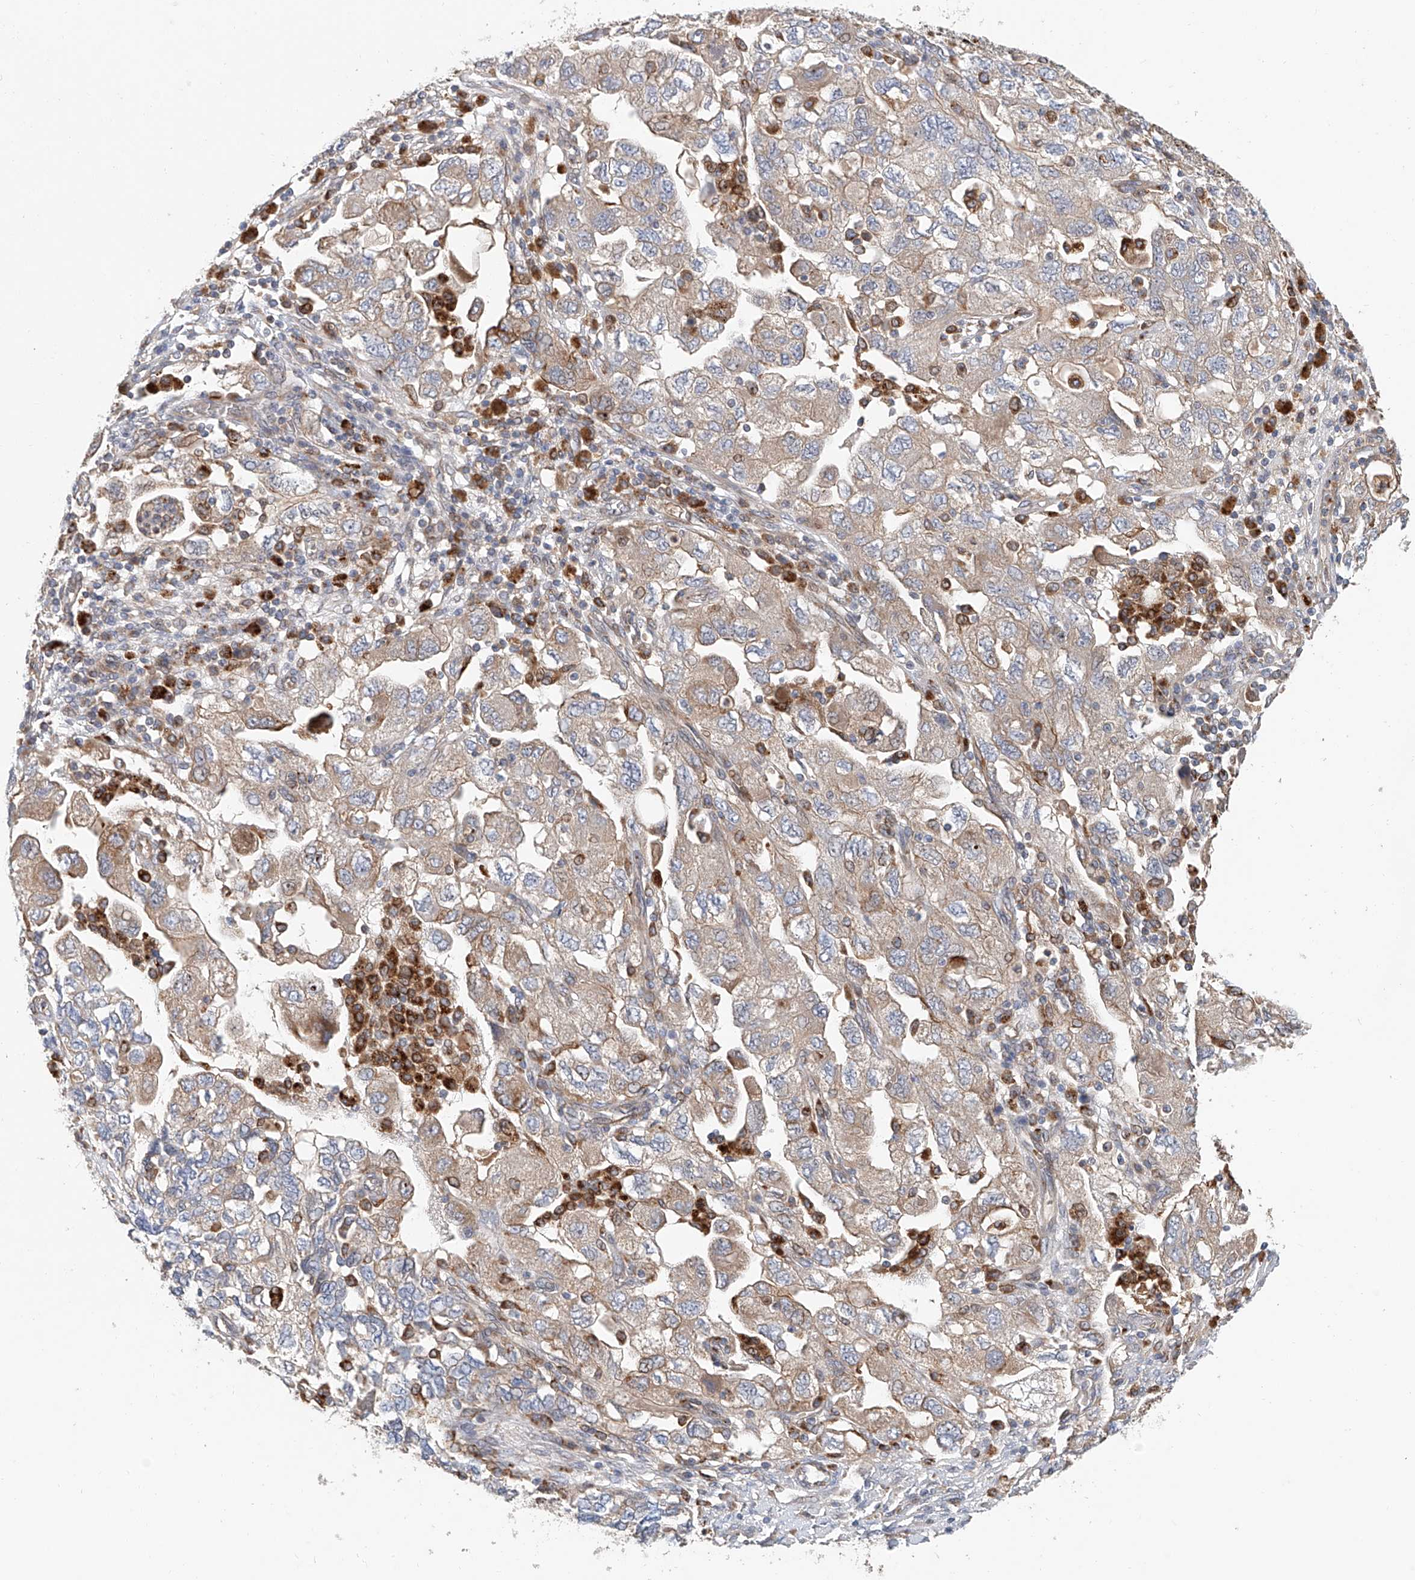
{"staining": {"intensity": "weak", "quantity": ">75%", "location": "cytoplasmic/membranous"}, "tissue": "ovarian cancer", "cell_type": "Tumor cells", "image_type": "cancer", "snomed": [{"axis": "morphology", "description": "Carcinoma, NOS"}, {"axis": "morphology", "description": "Cystadenocarcinoma, serous, NOS"}, {"axis": "topography", "description": "Ovary"}], "caption": "This histopathology image demonstrates immunohistochemistry (IHC) staining of serous cystadenocarcinoma (ovarian), with low weak cytoplasmic/membranous positivity in approximately >75% of tumor cells.", "gene": "HGSNAT", "patient": {"sex": "female", "age": 69}}